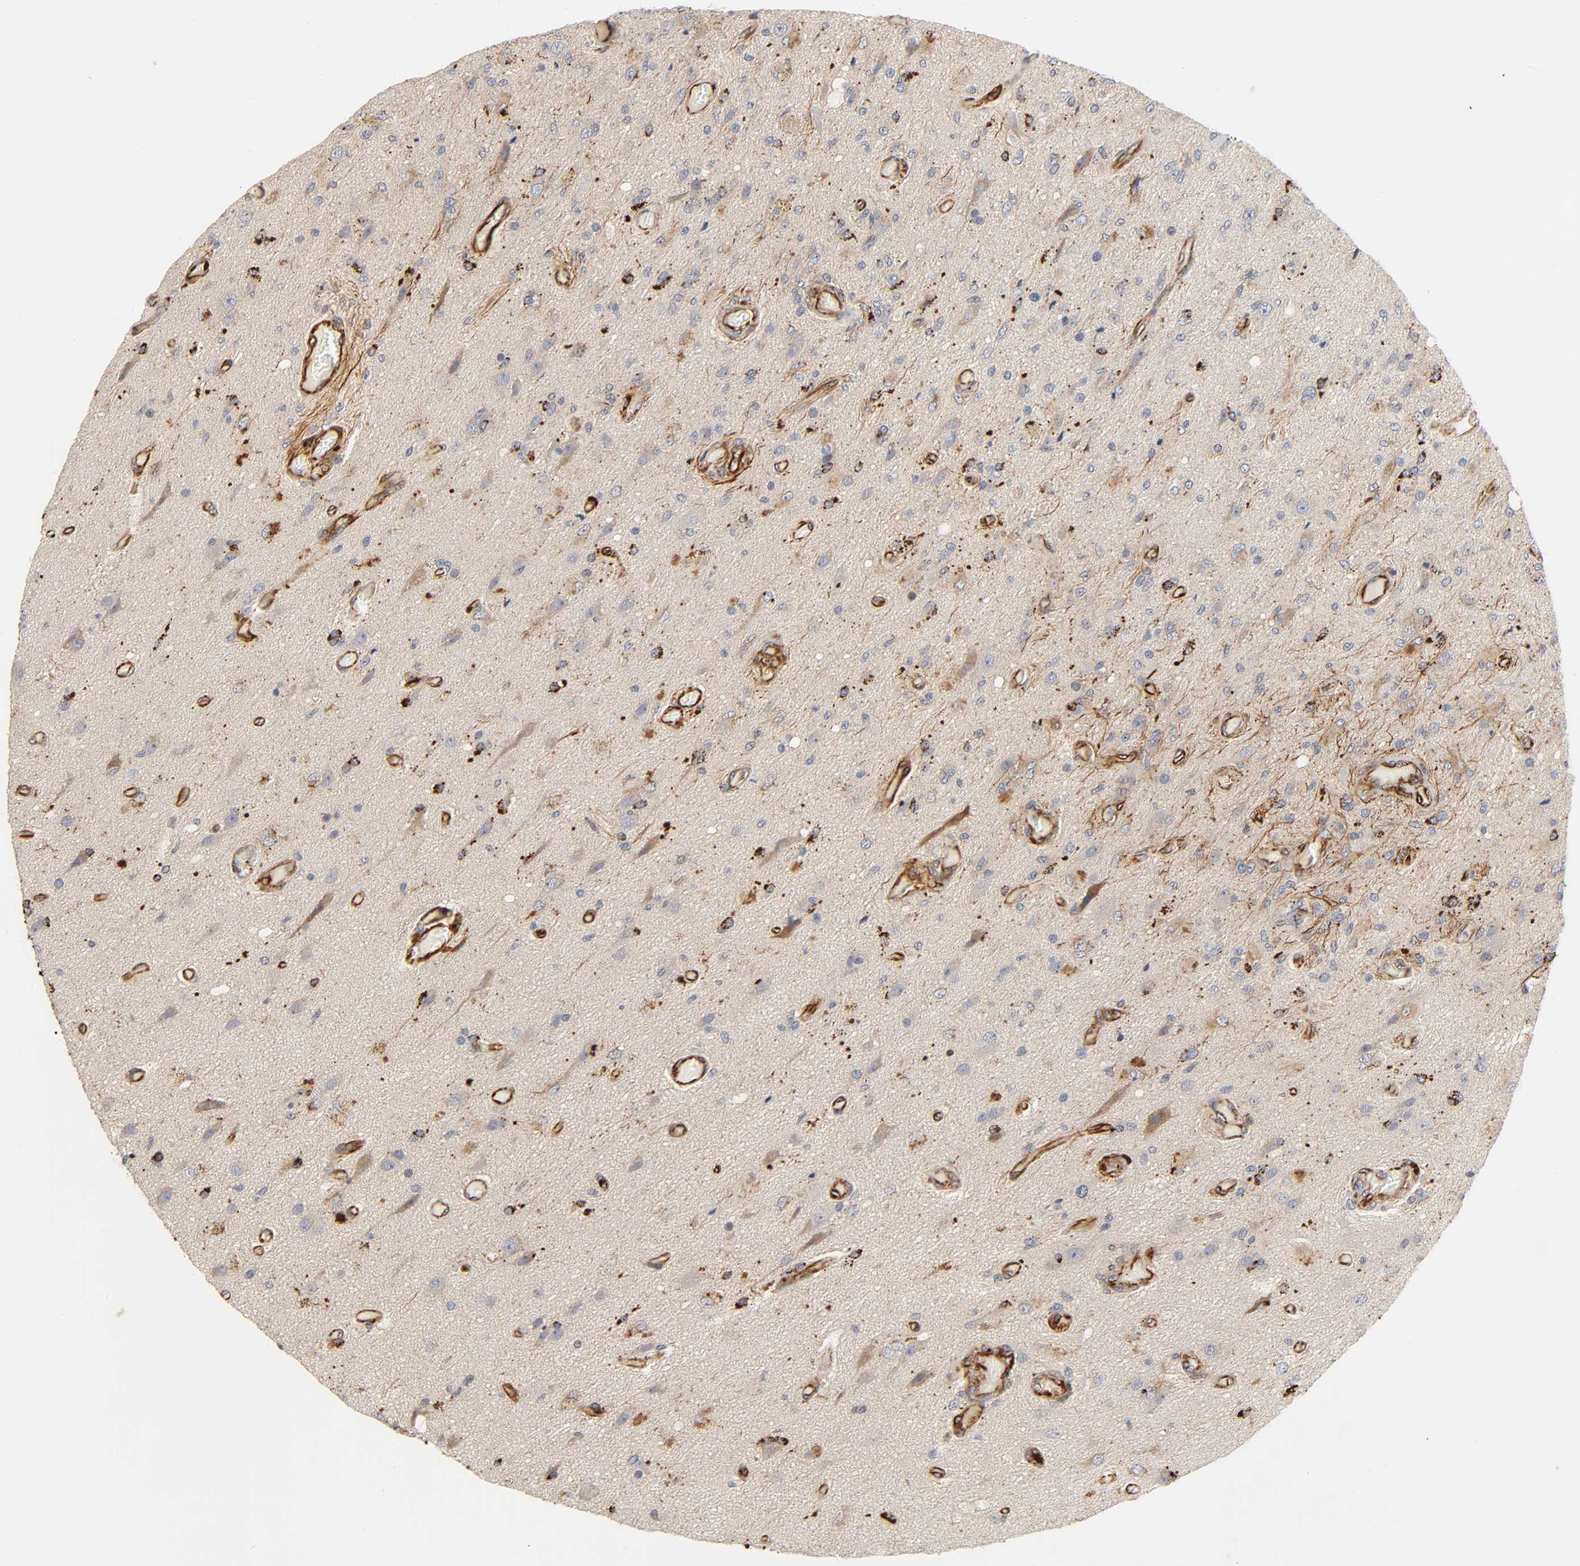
{"staining": {"intensity": "moderate", "quantity": ">75%", "location": "cytoplasmic/membranous"}, "tissue": "glioma", "cell_type": "Tumor cells", "image_type": "cancer", "snomed": [{"axis": "morphology", "description": "Normal tissue, NOS"}, {"axis": "morphology", "description": "Glioma, malignant, High grade"}, {"axis": "topography", "description": "Cerebral cortex"}], "caption": "The micrograph demonstrates a brown stain indicating the presence of a protein in the cytoplasmic/membranous of tumor cells in glioma. (Stains: DAB in brown, nuclei in blue, Microscopy: brightfield microscopy at high magnification).", "gene": "REEP6", "patient": {"sex": "male", "age": 77}}